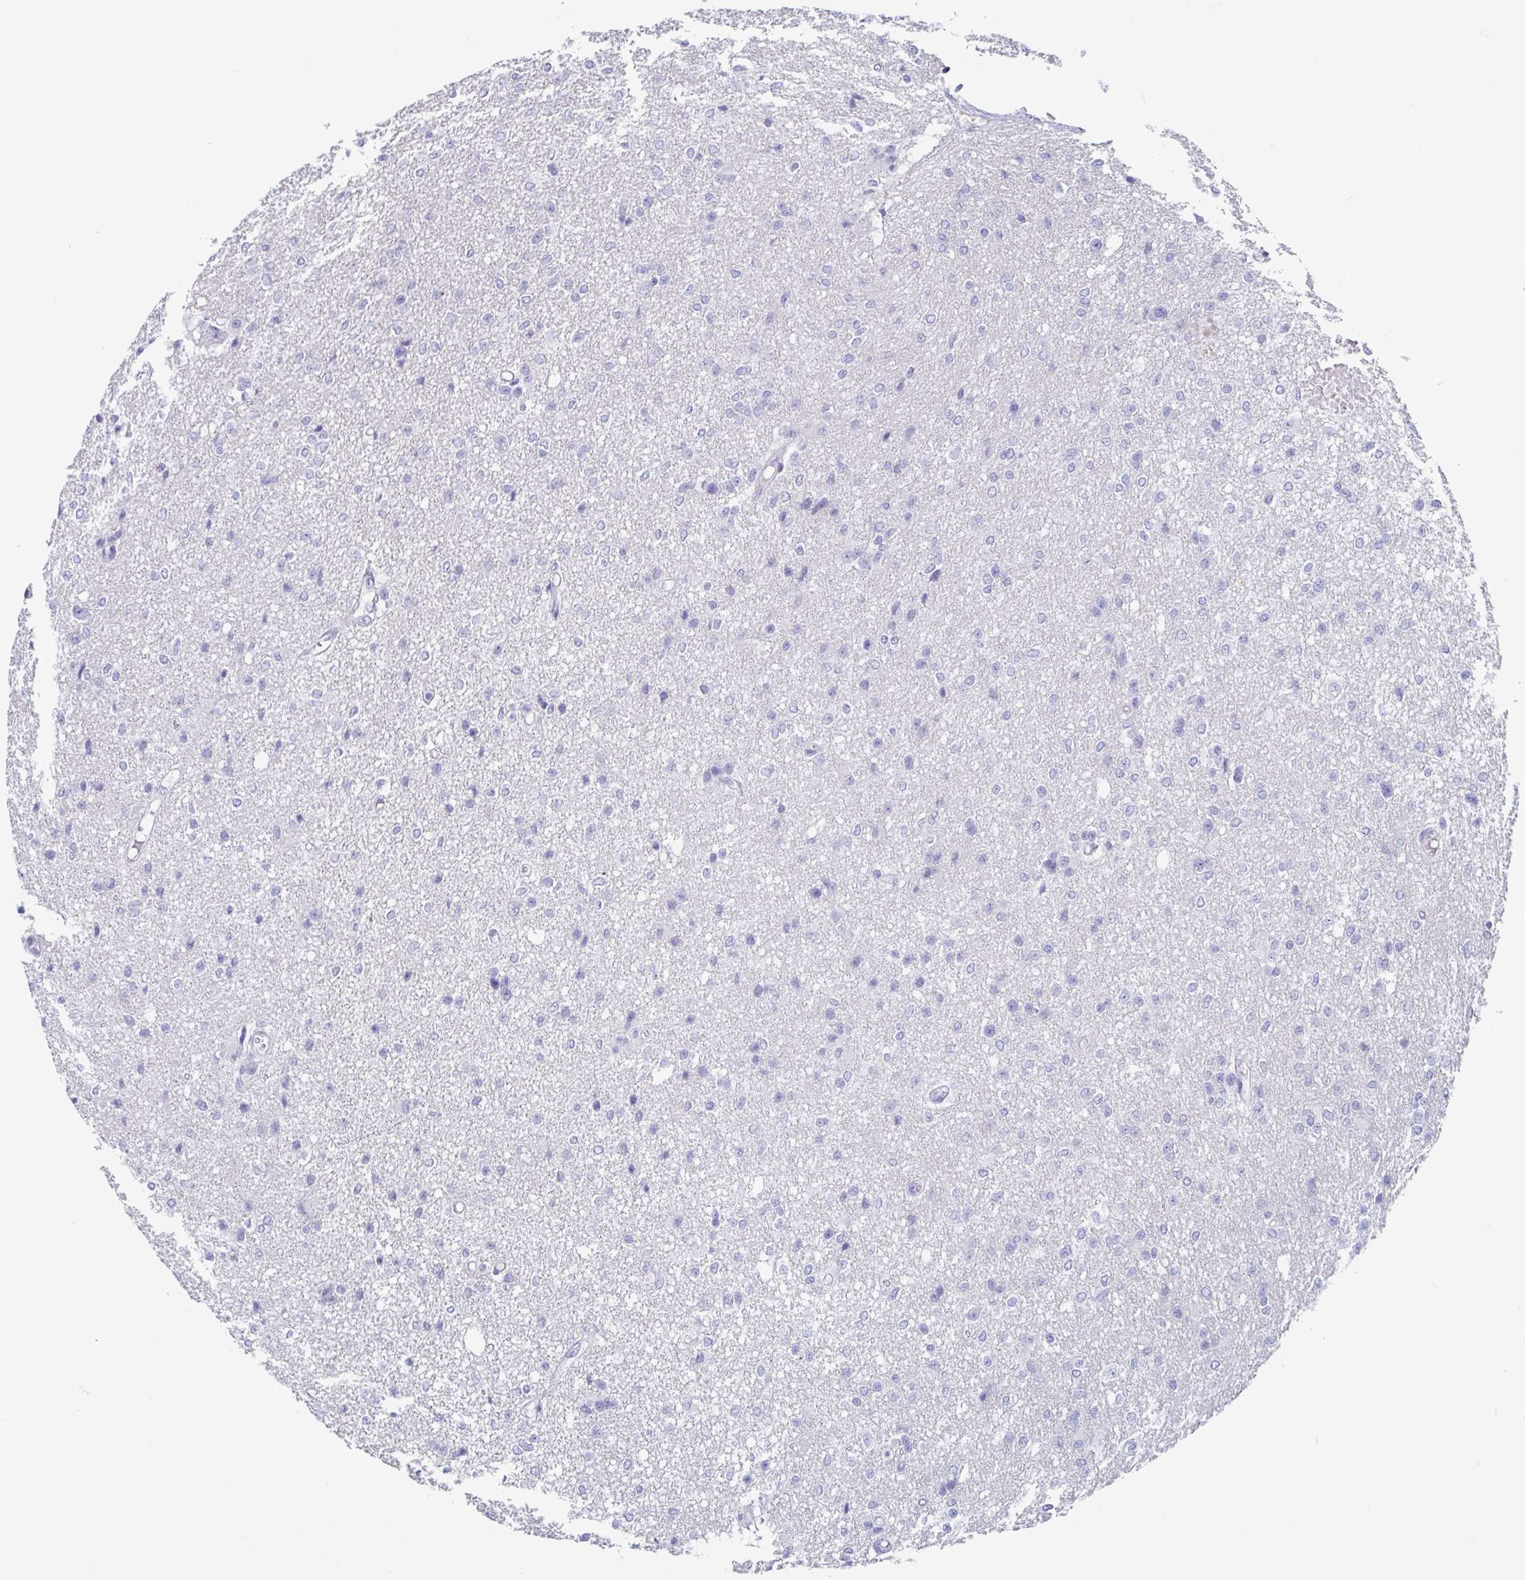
{"staining": {"intensity": "negative", "quantity": "none", "location": "none"}, "tissue": "glioma", "cell_type": "Tumor cells", "image_type": "cancer", "snomed": [{"axis": "morphology", "description": "Glioma, malignant, Low grade"}, {"axis": "topography", "description": "Brain"}], "caption": "High magnification brightfield microscopy of glioma stained with DAB (brown) and counterstained with hematoxylin (blue): tumor cells show no significant staining.", "gene": "PLA2G1B", "patient": {"sex": "male", "age": 26}}